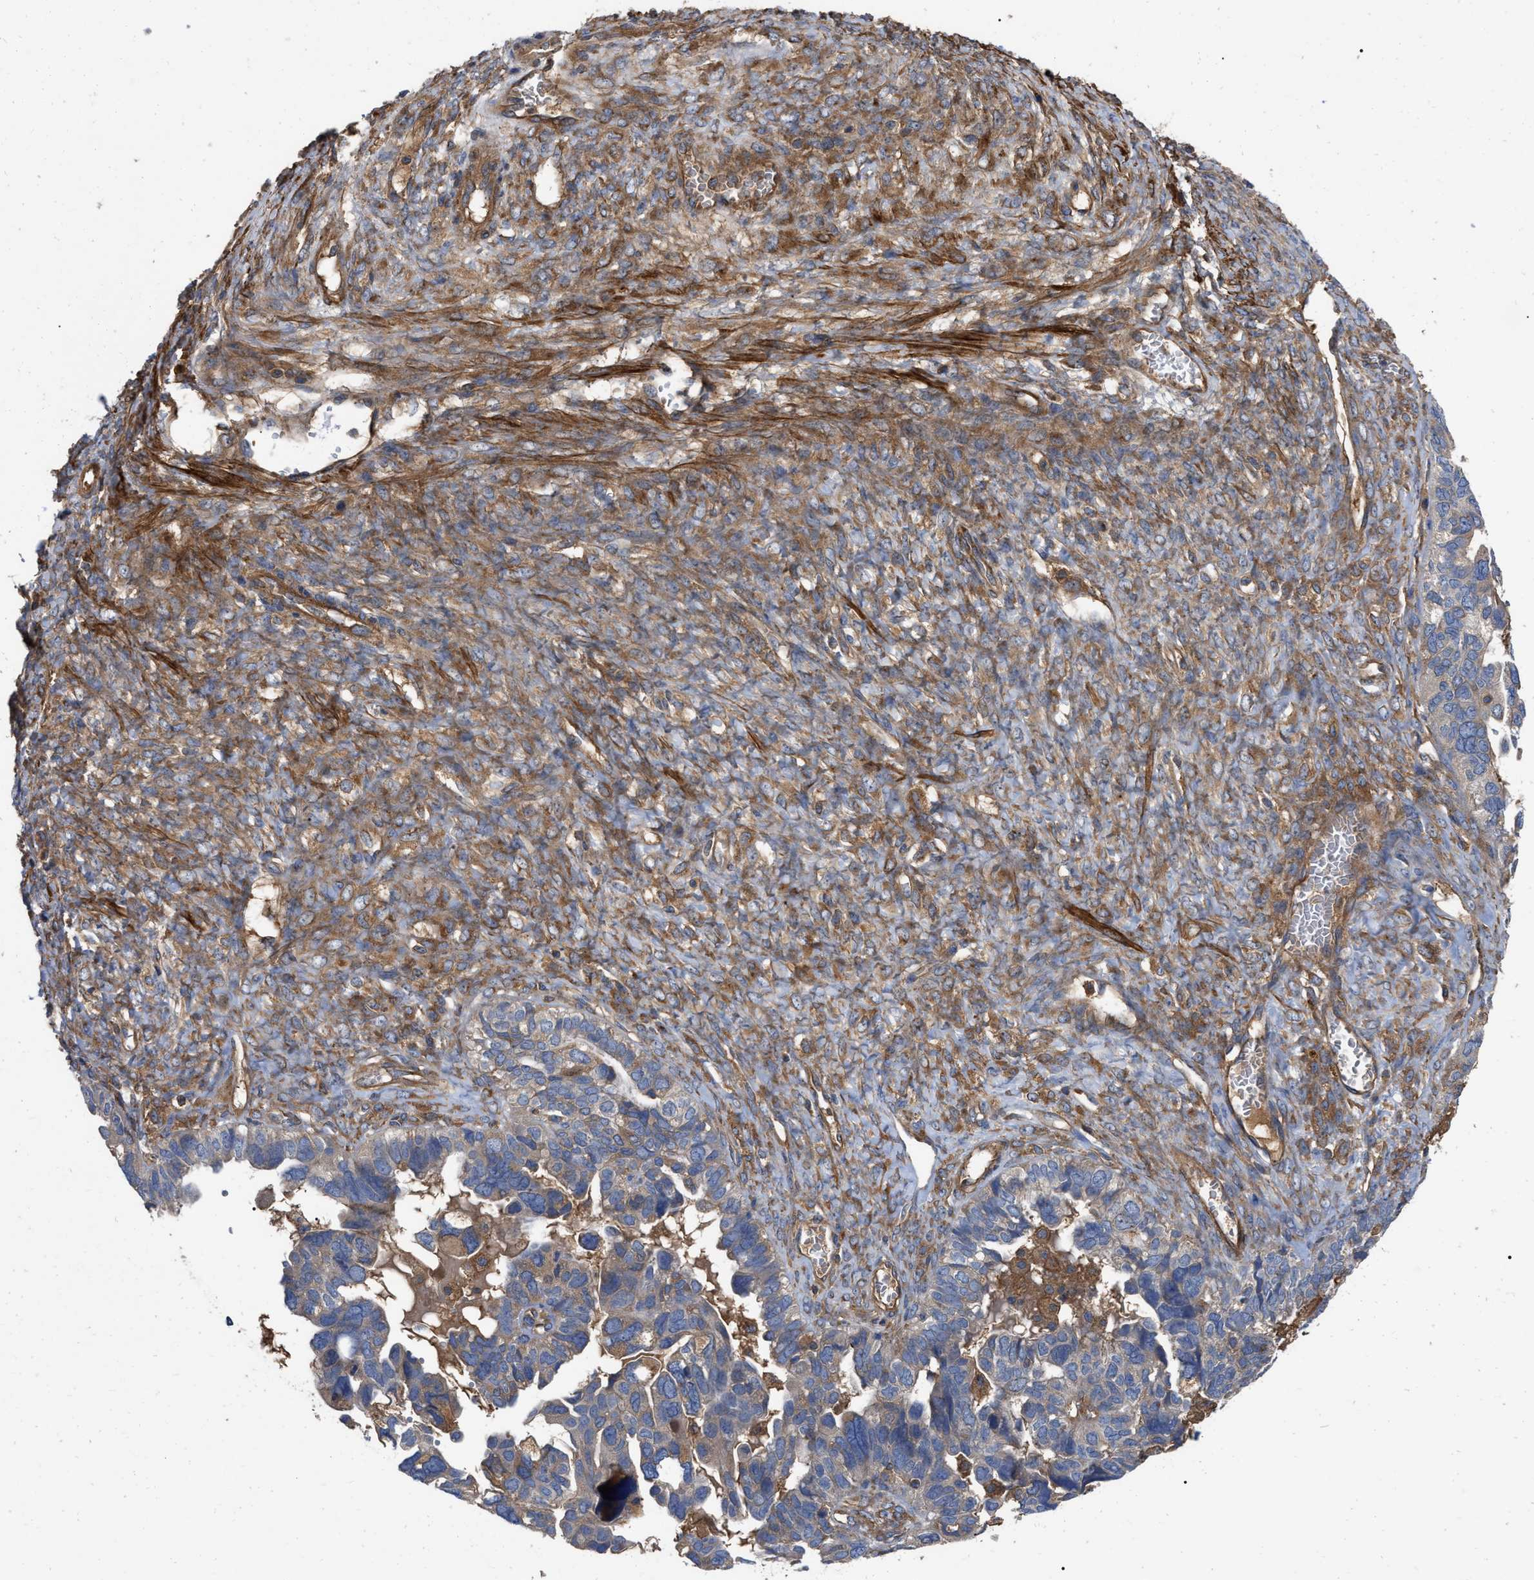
{"staining": {"intensity": "moderate", "quantity": ">75%", "location": "cytoplasmic/membranous"}, "tissue": "ovarian cancer", "cell_type": "Tumor cells", "image_type": "cancer", "snomed": [{"axis": "morphology", "description": "Cystadenocarcinoma, serous, NOS"}, {"axis": "topography", "description": "Ovary"}], "caption": "Ovarian serous cystadenocarcinoma stained with IHC displays moderate cytoplasmic/membranous staining in approximately >75% of tumor cells.", "gene": "RABEP1", "patient": {"sex": "female", "age": 79}}